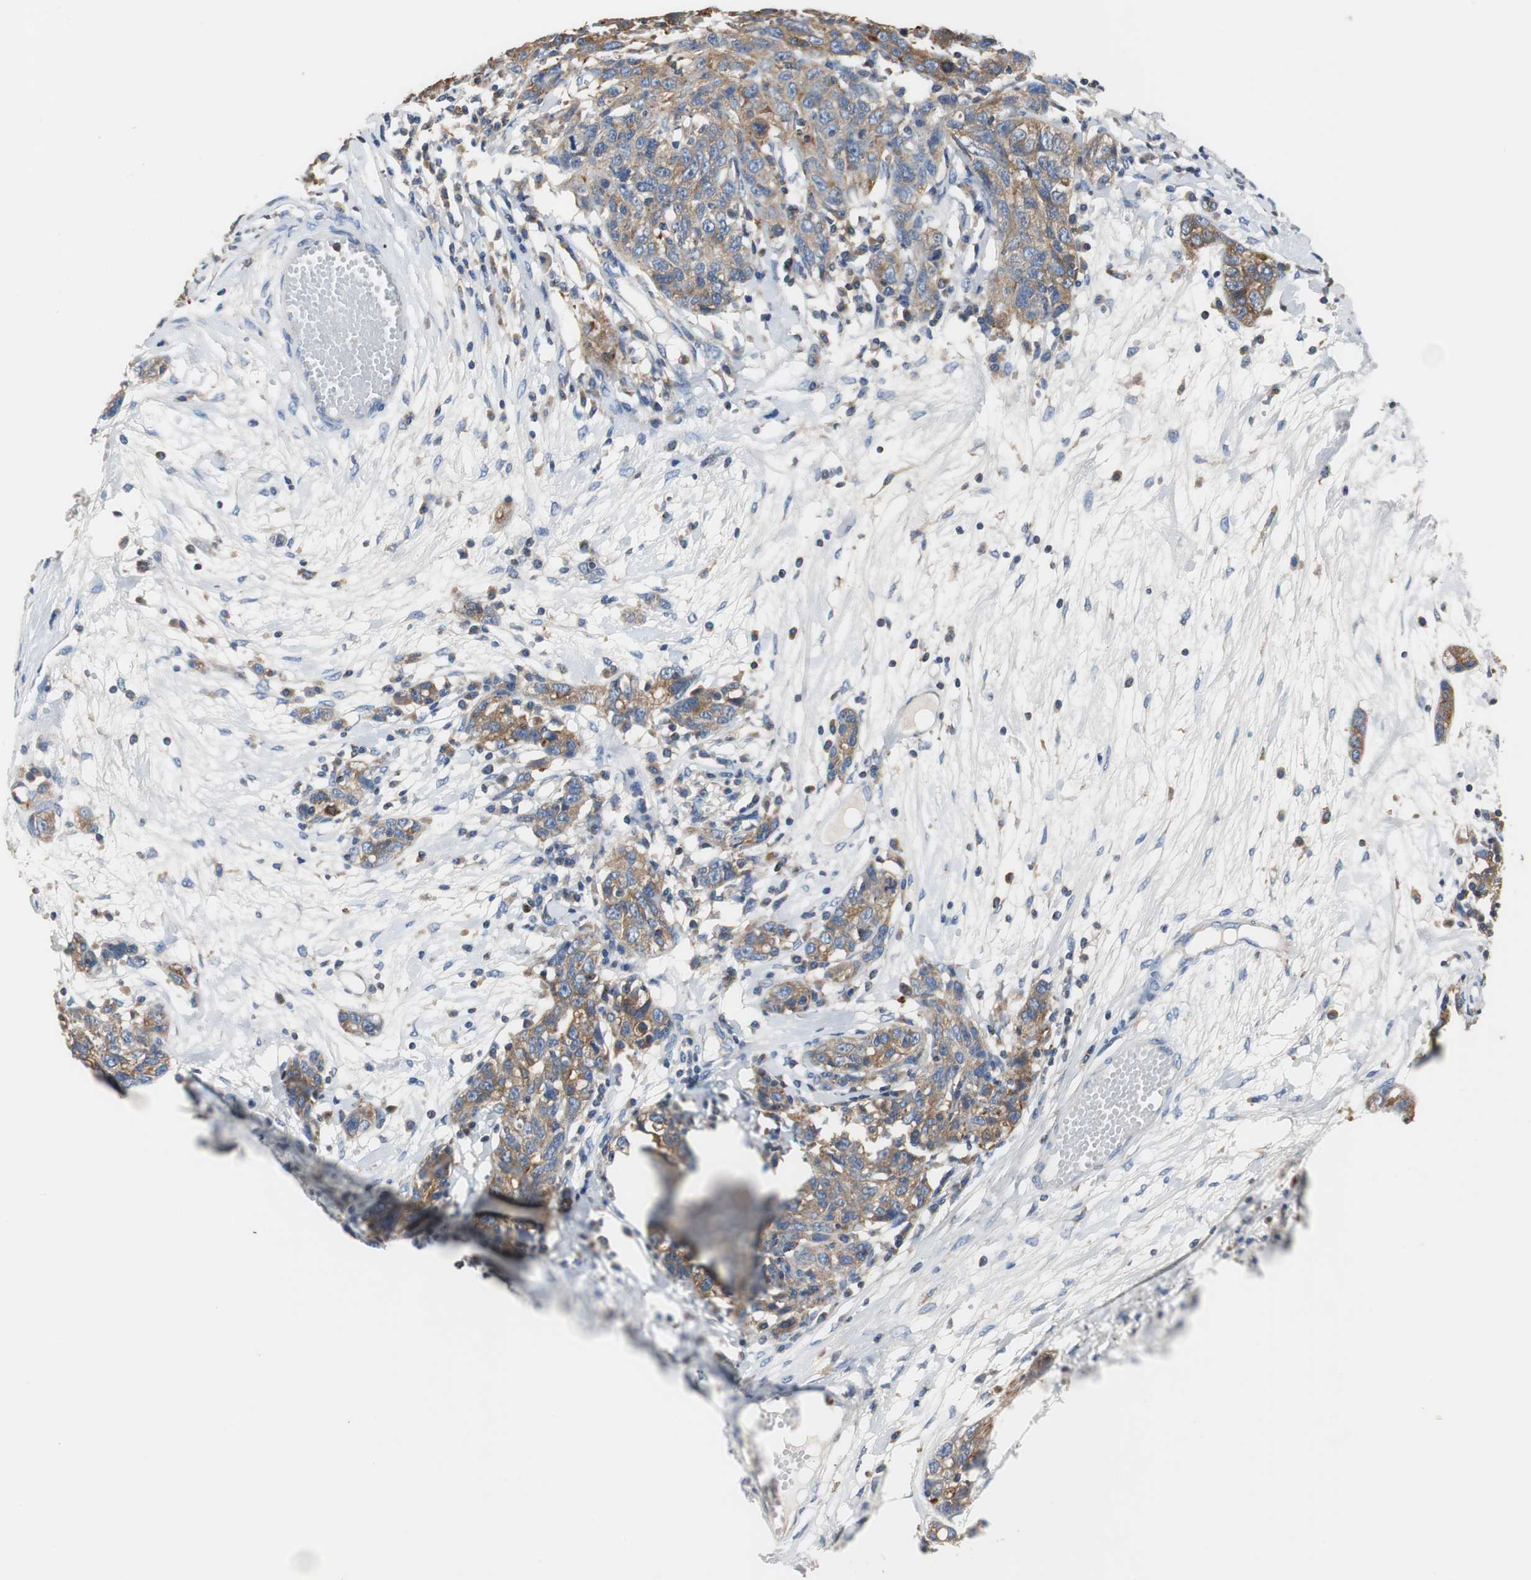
{"staining": {"intensity": "moderate", "quantity": "25%-75%", "location": "cytoplasmic/membranous"}, "tissue": "ovarian cancer", "cell_type": "Tumor cells", "image_type": "cancer", "snomed": [{"axis": "morphology", "description": "Cystadenocarcinoma, serous, NOS"}, {"axis": "topography", "description": "Ovary"}], "caption": "Human serous cystadenocarcinoma (ovarian) stained with a protein marker shows moderate staining in tumor cells.", "gene": "VAMP8", "patient": {"sex": "female", "age": 71}}